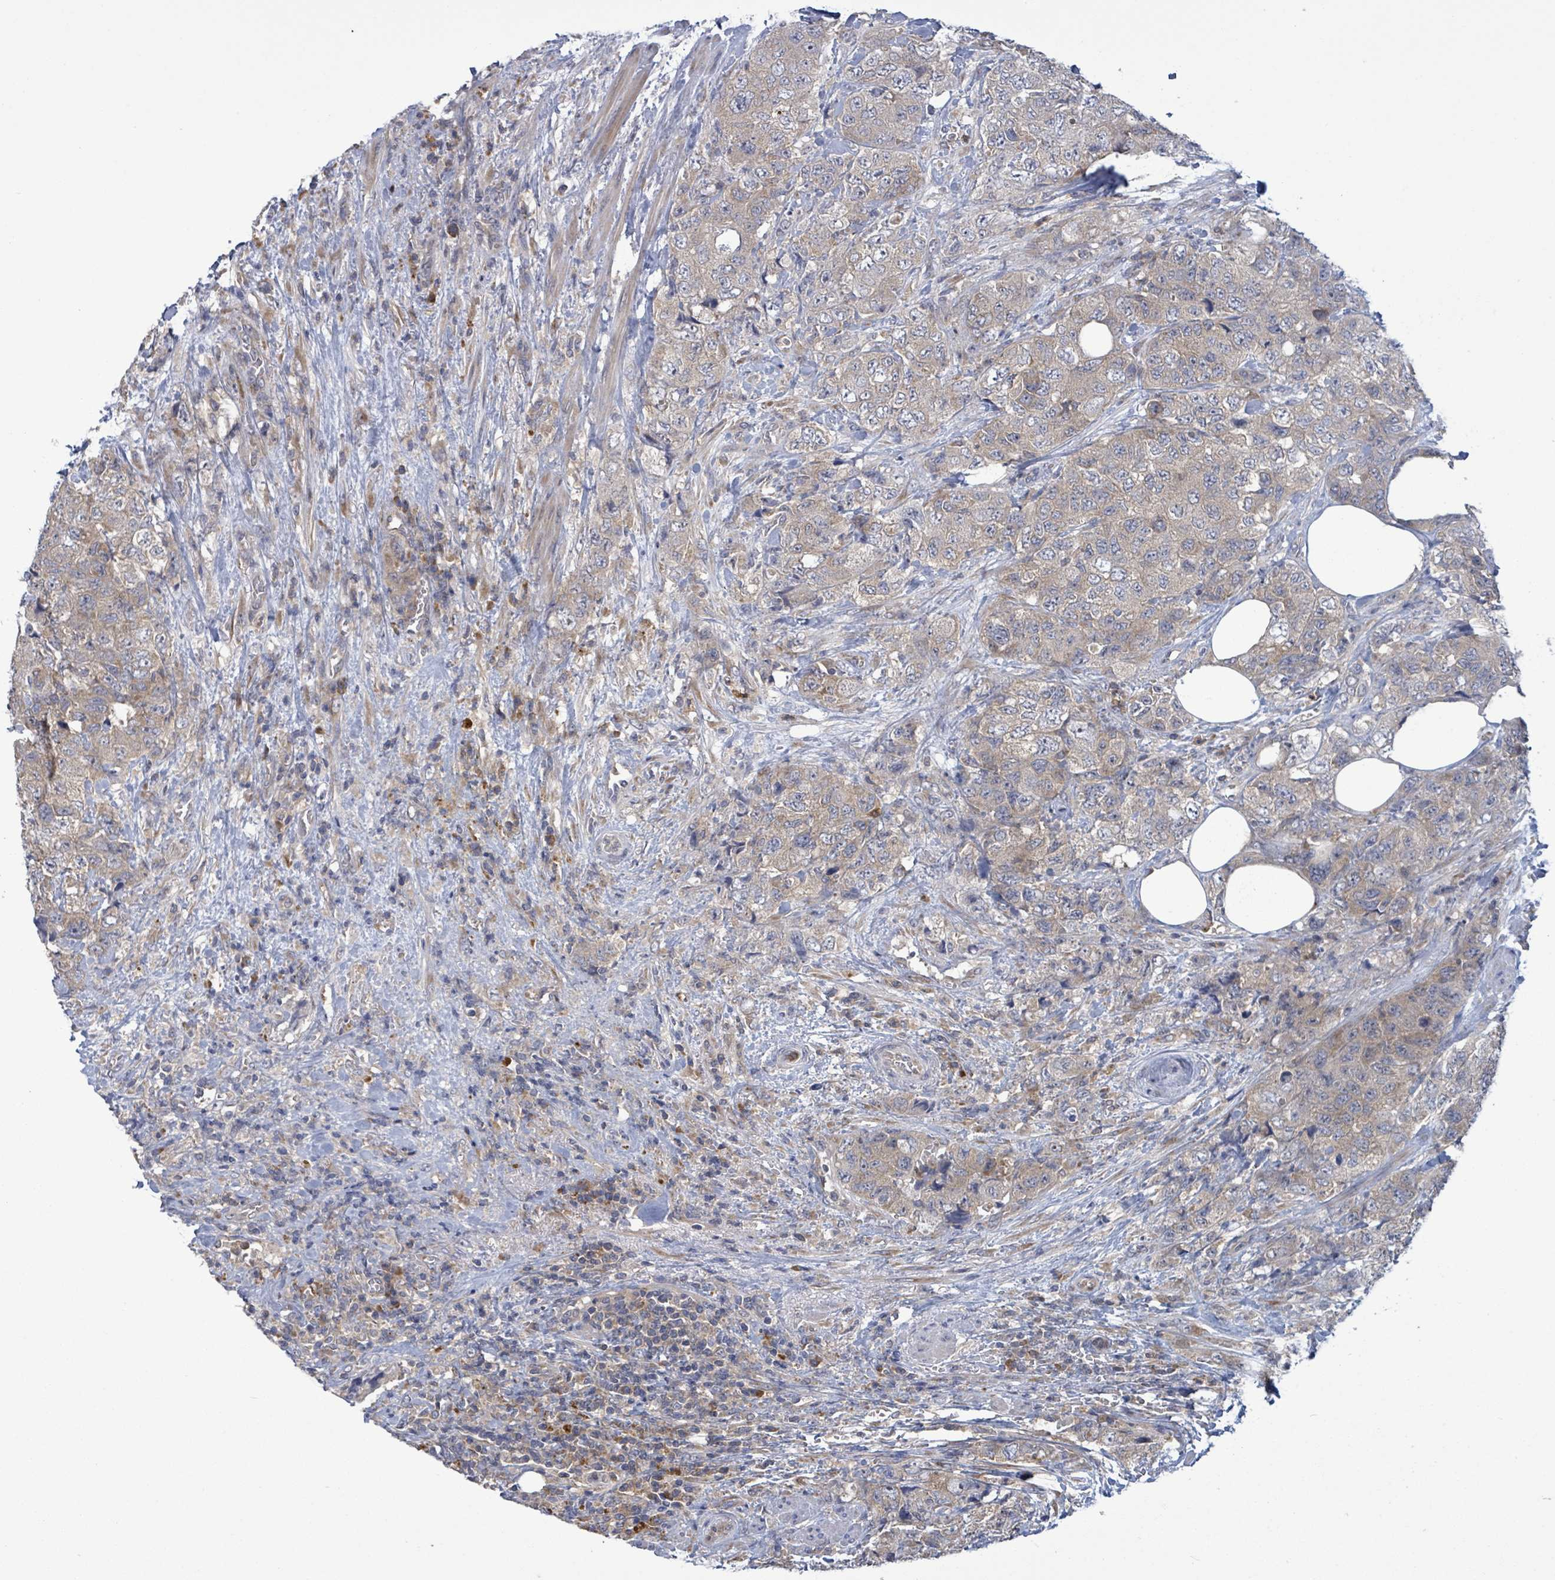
{"staining": {"intensity": "weak", "quantity": "25%-75%", "location": "cytoplasmic/membranous"}, "tissue": "urothelial cancer", "cell_type": "Tumor cells", "image_type": "cancer", "snomed": [{"axis": "morphology", "description": "Urothelial carcinoma, High grade"}, {"axis": "topography", "description": "Urinary bladder"}], "caption": "Immunohistochemistry of urothelial cancer shows low levels of weak cytoplasmic/membranous expression in approximately 25%-75% of tumor cells.", "gene": "SERPINE3", "patient": {"sex": "female", "age": 78}}